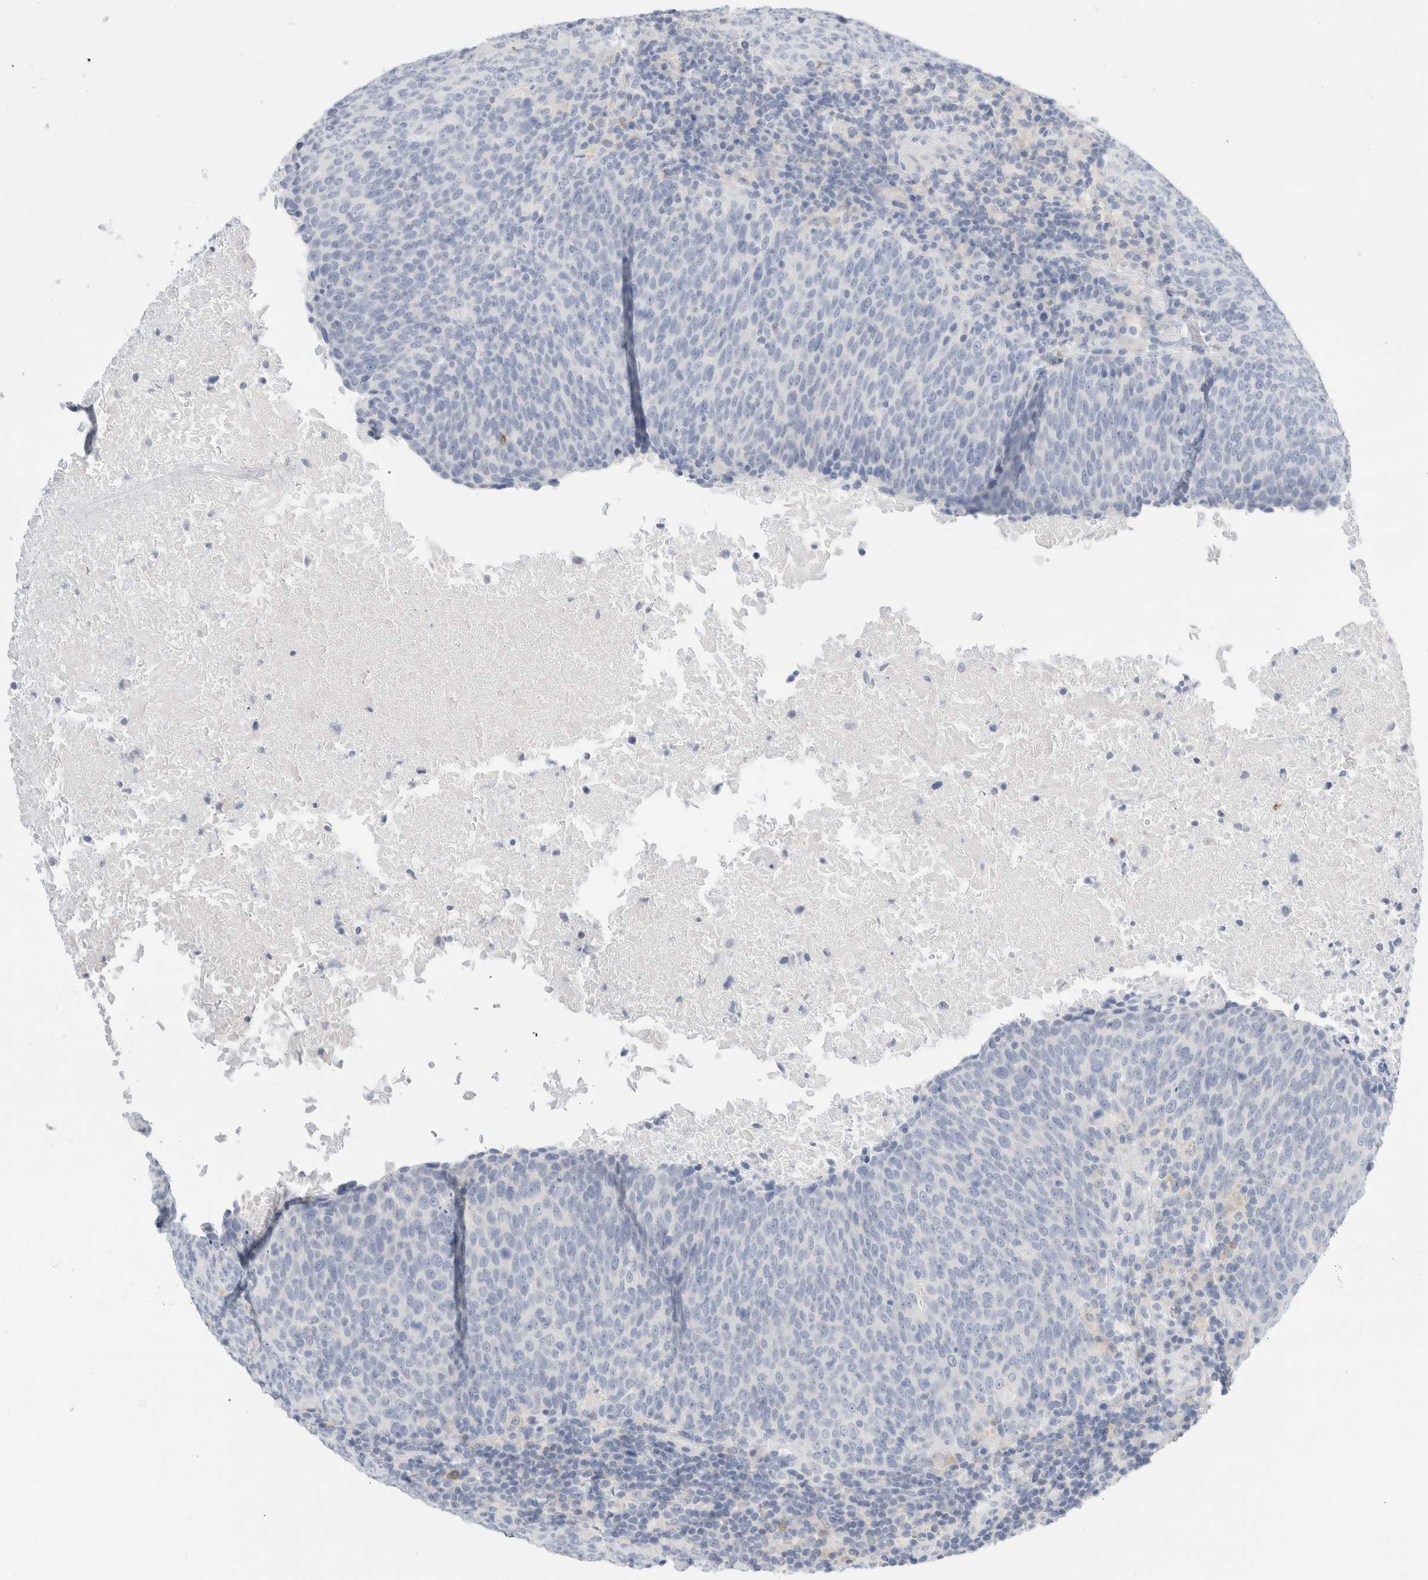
{"staining": {"intensity": "negative", "quantity": "none", "location": "none"}, "tissue": "head and neck cancer", "cell_type": "Tumor cells", "image_type": "cancer", "snomed": [{"axis": "morphology", "description": "Squamous cell carcinoma, NOS"}, {"axis": "morphology", "description": "Squamous cell carcinoma, metastatic, NOS"}, {"axis": "topography", "description": "Lymph node"}, {"axis": "topography", "description": "Head-Neck"}], "caption": "Human head and neck cancer stained for a protein using immunohistochemistry exhibits no expression in tumor cells.", "gene": "ADAM30", "patient": {"sex": "male", "age": 62}}